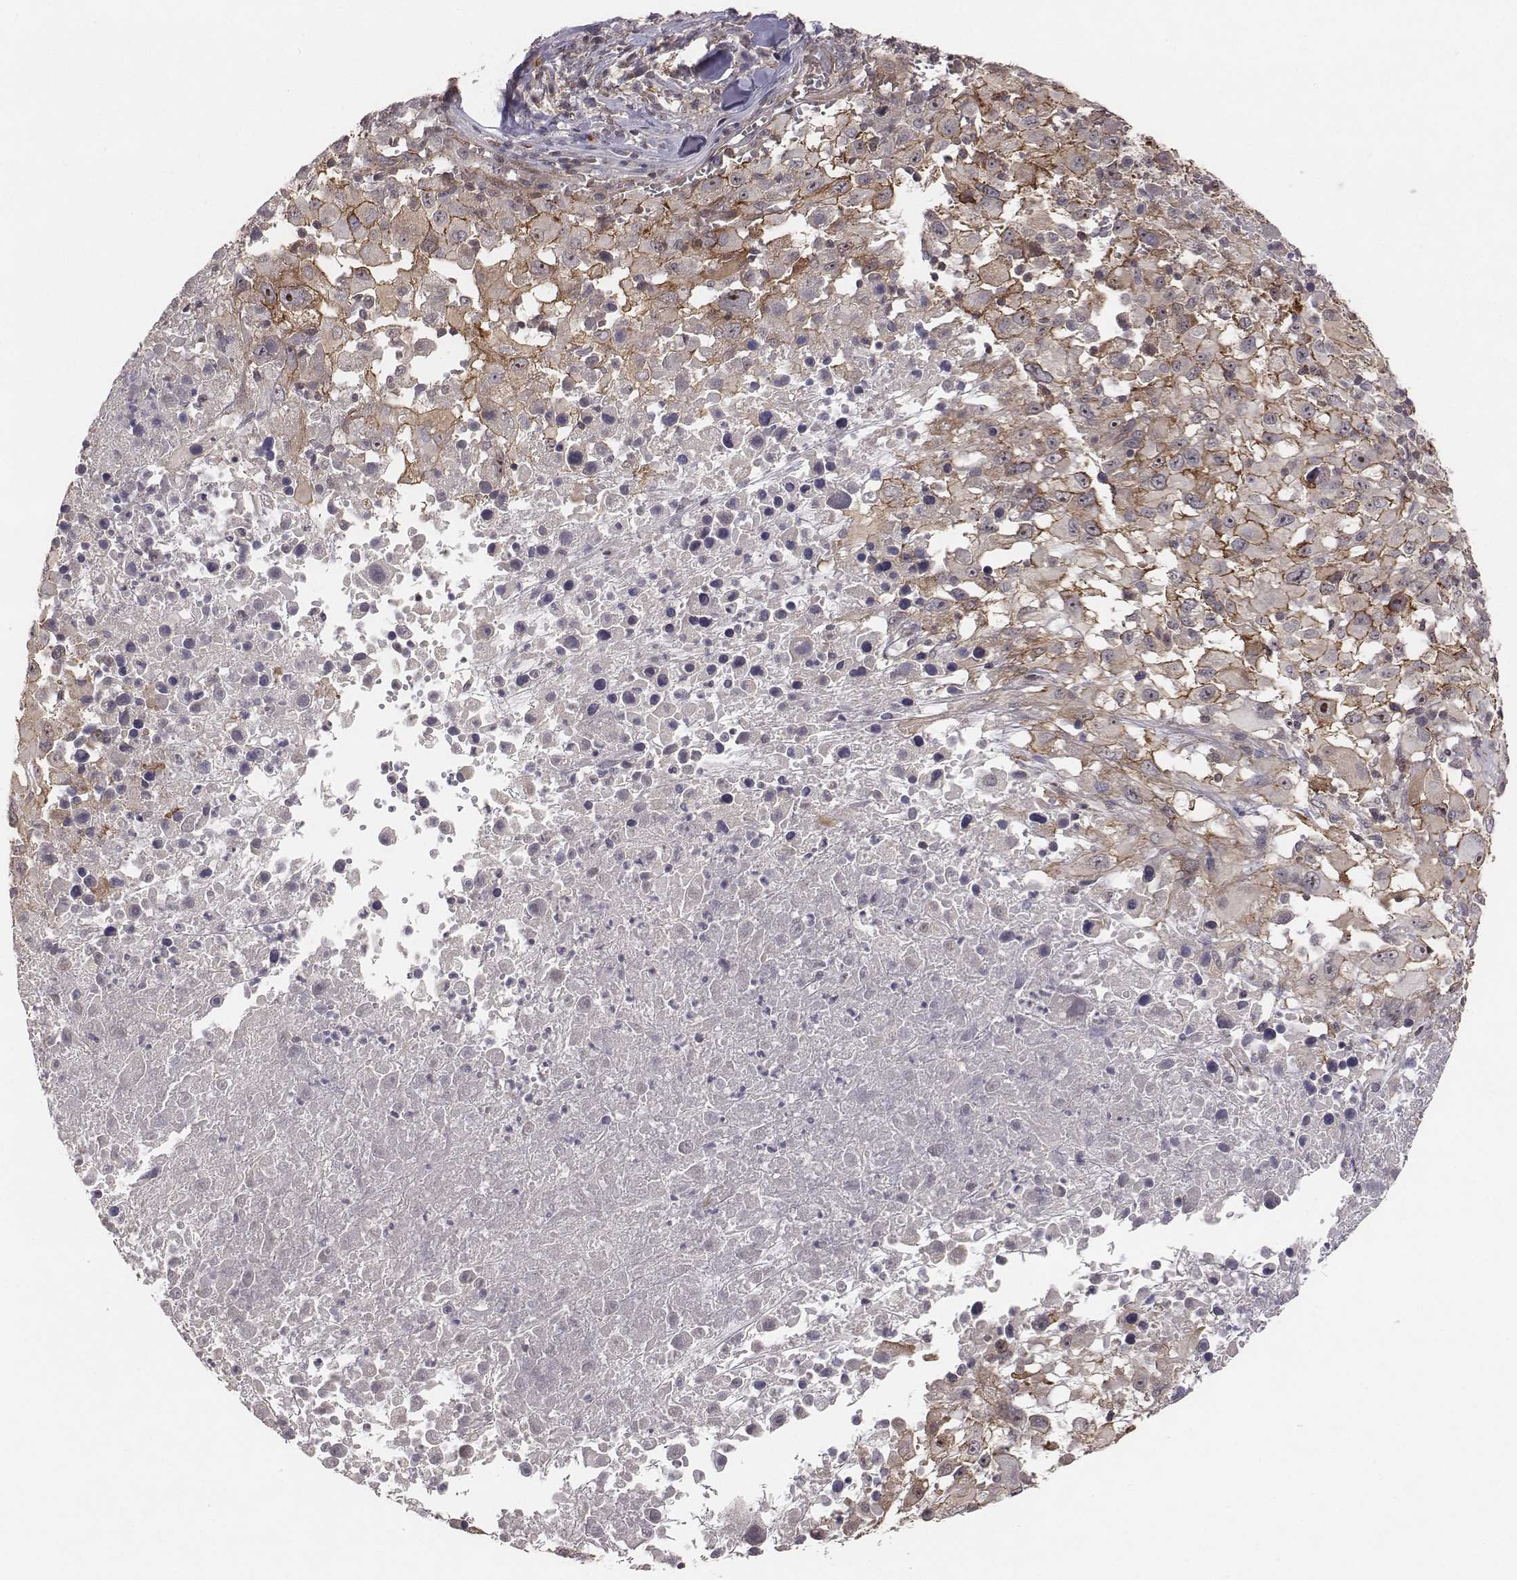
{"staining": {"intensity": "moderate", "quantity": "<25%", "location": "cytoplasmic/membranous"}, "tissue": "melanoma", "cell_type": "Tumor cells", "image_type": "cancer", "snomed": [{"axis": "morphology", "description": "Malignant melanoma, Metastatic site"}, {"axis": "topography", "description": "Soft tissue"}], "caption": "A low amount of moderate cytoplasmic/membranous expression is identified in about <25% of tumor cells in melanoma tissue.", "gene": "PTPRG", "patient": {"sex": "male", "age": 50}}